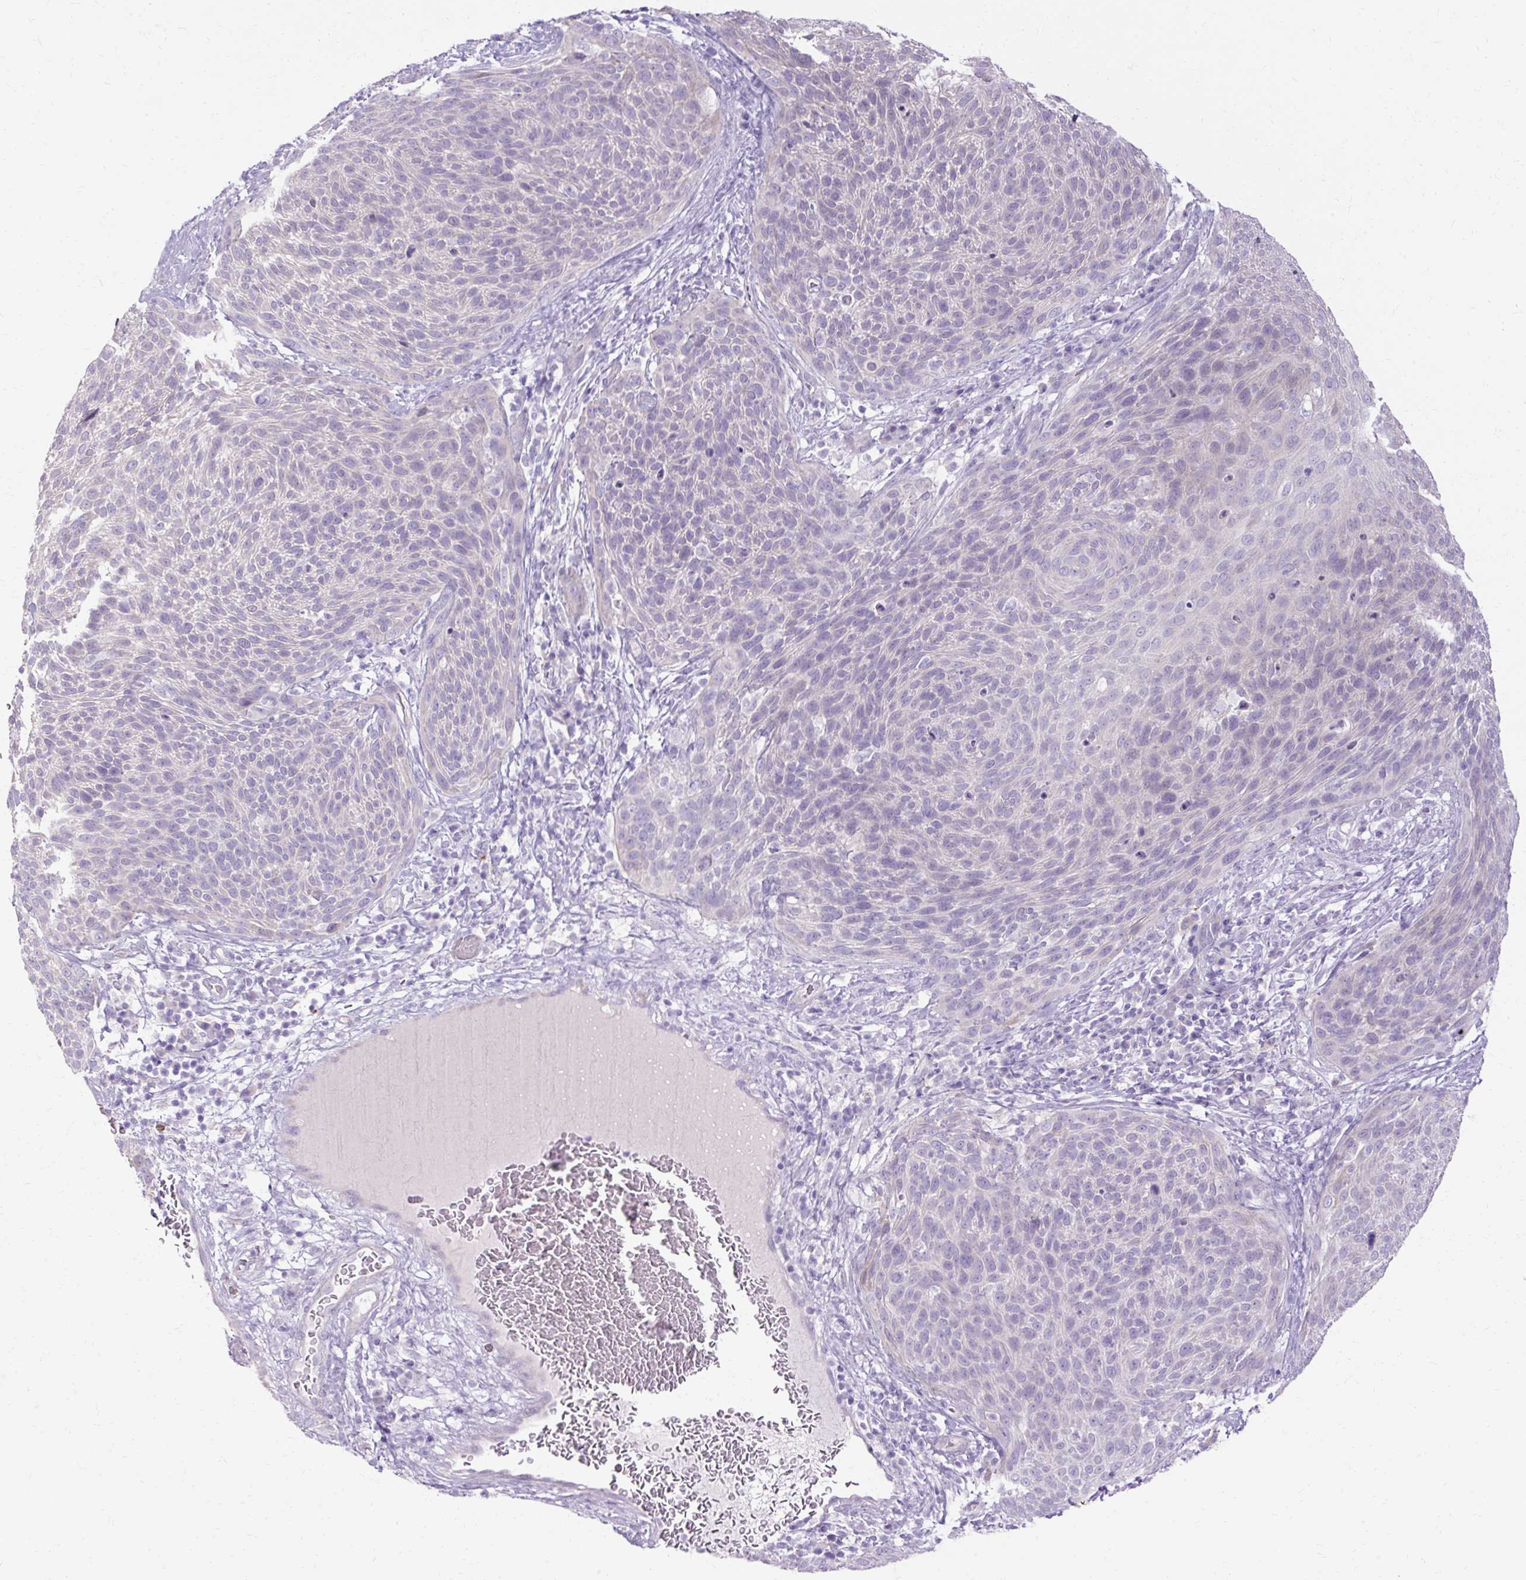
{"staining": {"intensity": "negative", "quantity": "none", "location": "none"}, "tissue": "cervical cancer", "cell_type": "Tumor cells", "image_type": "cancer", "snomed": [{"axis": "morphology", "description": "Squamous cell carcinoma, NOS"}, {"axis": "topography", "description": "Cervix"}], "caption": "The micrograph shows no staining of tumor cells in cervical cancer (squamous cell carcinoma).", "gene": "HSD11B1", "patient": {"sex": "female", "age": 31}}